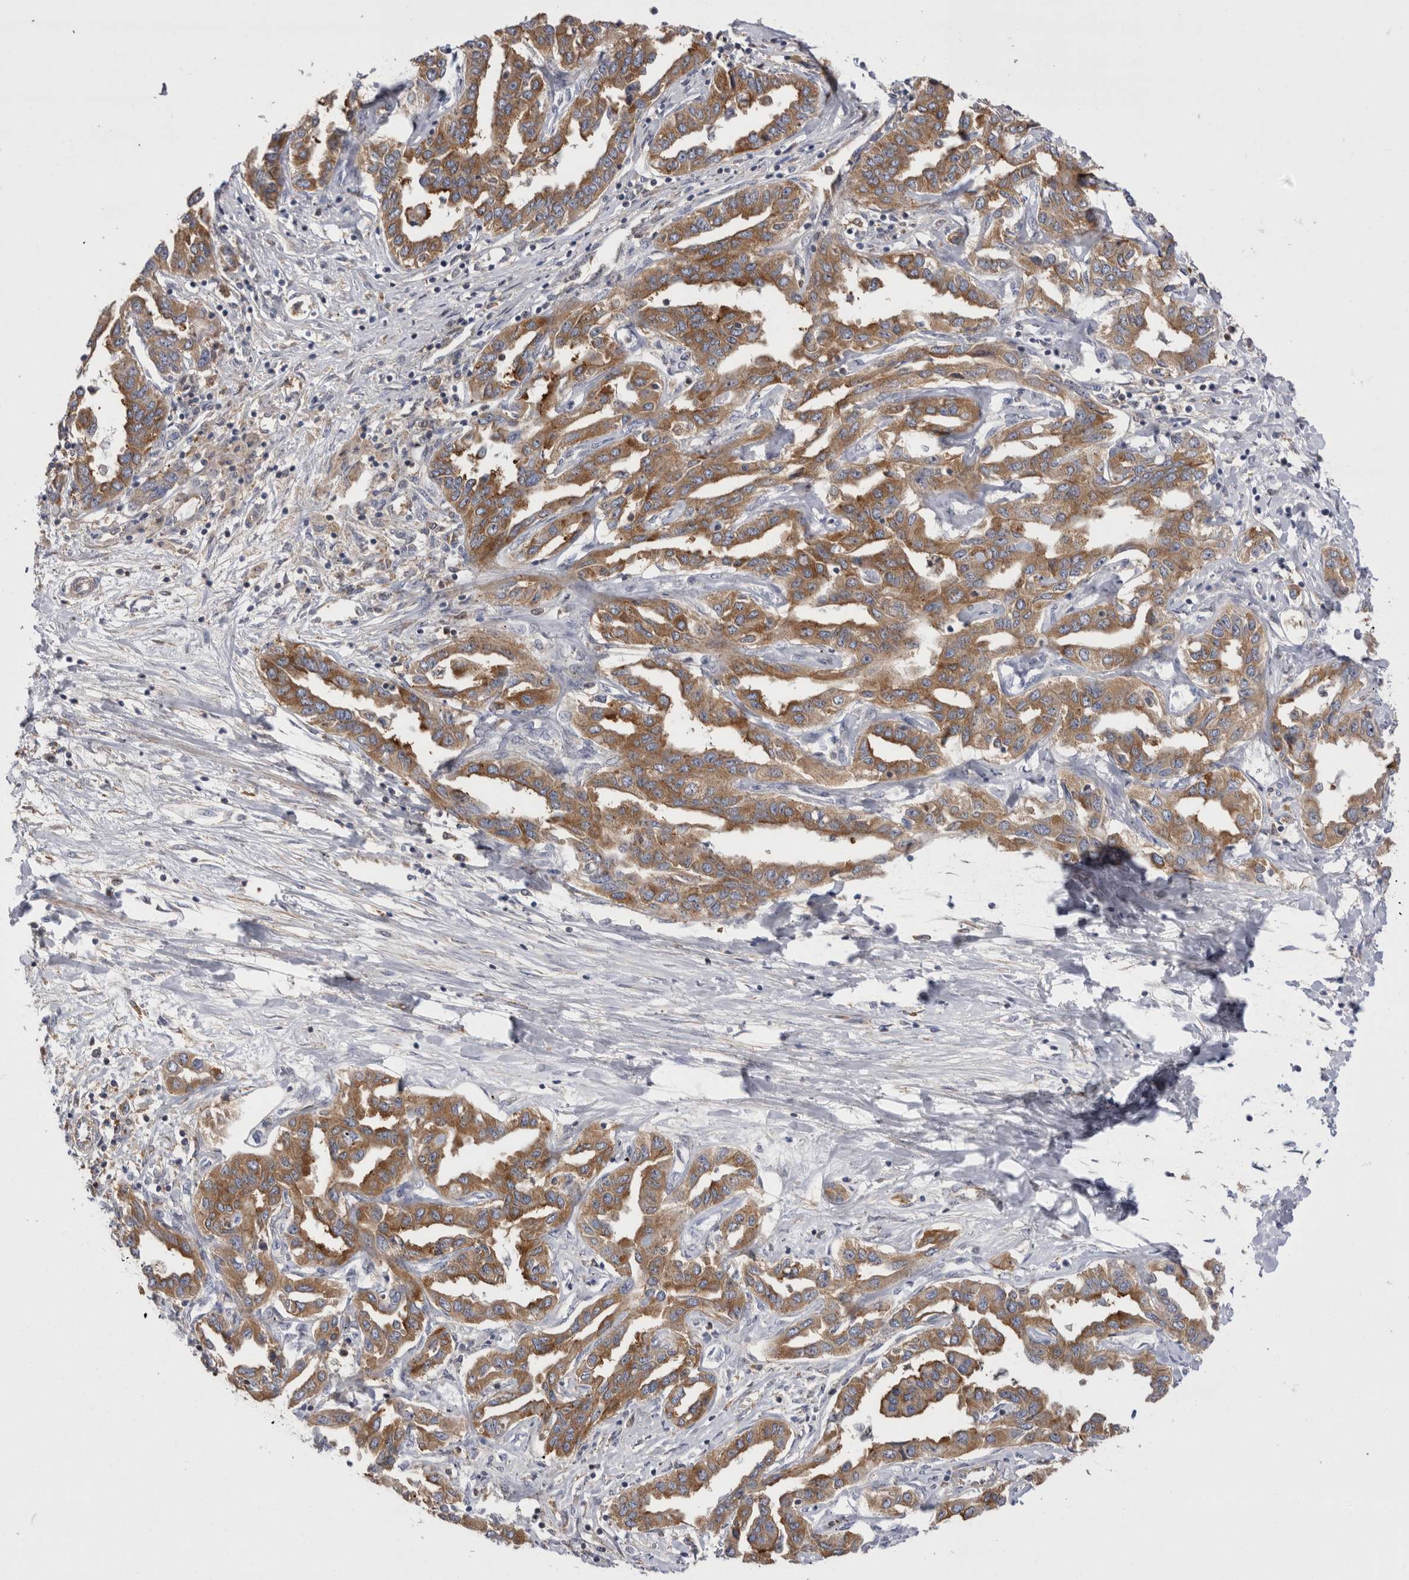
{"staining": {"intensity": "moderate", "quantity": ">75%", "location": "cytoplasmic/membranous"}, "tissue": "liver cancer", "cell_type": "Tumor cells", "image_type": "cancer", "snomed": [{"axis": "morphology", "description": "Cholangiocarcinoma"}, {"axis": "topography", "description": "Liver"}], "caption": "IHC photomicrograph of human cholangiocarcinoma (liver) stained for a protein (brown), which exhibits medium levels of moderate cytoplasmic/membranous expression in about >75% of tumor cells.", "gene": "RAB11FIP1", "patient": {"sex": "male", "age": 59}}